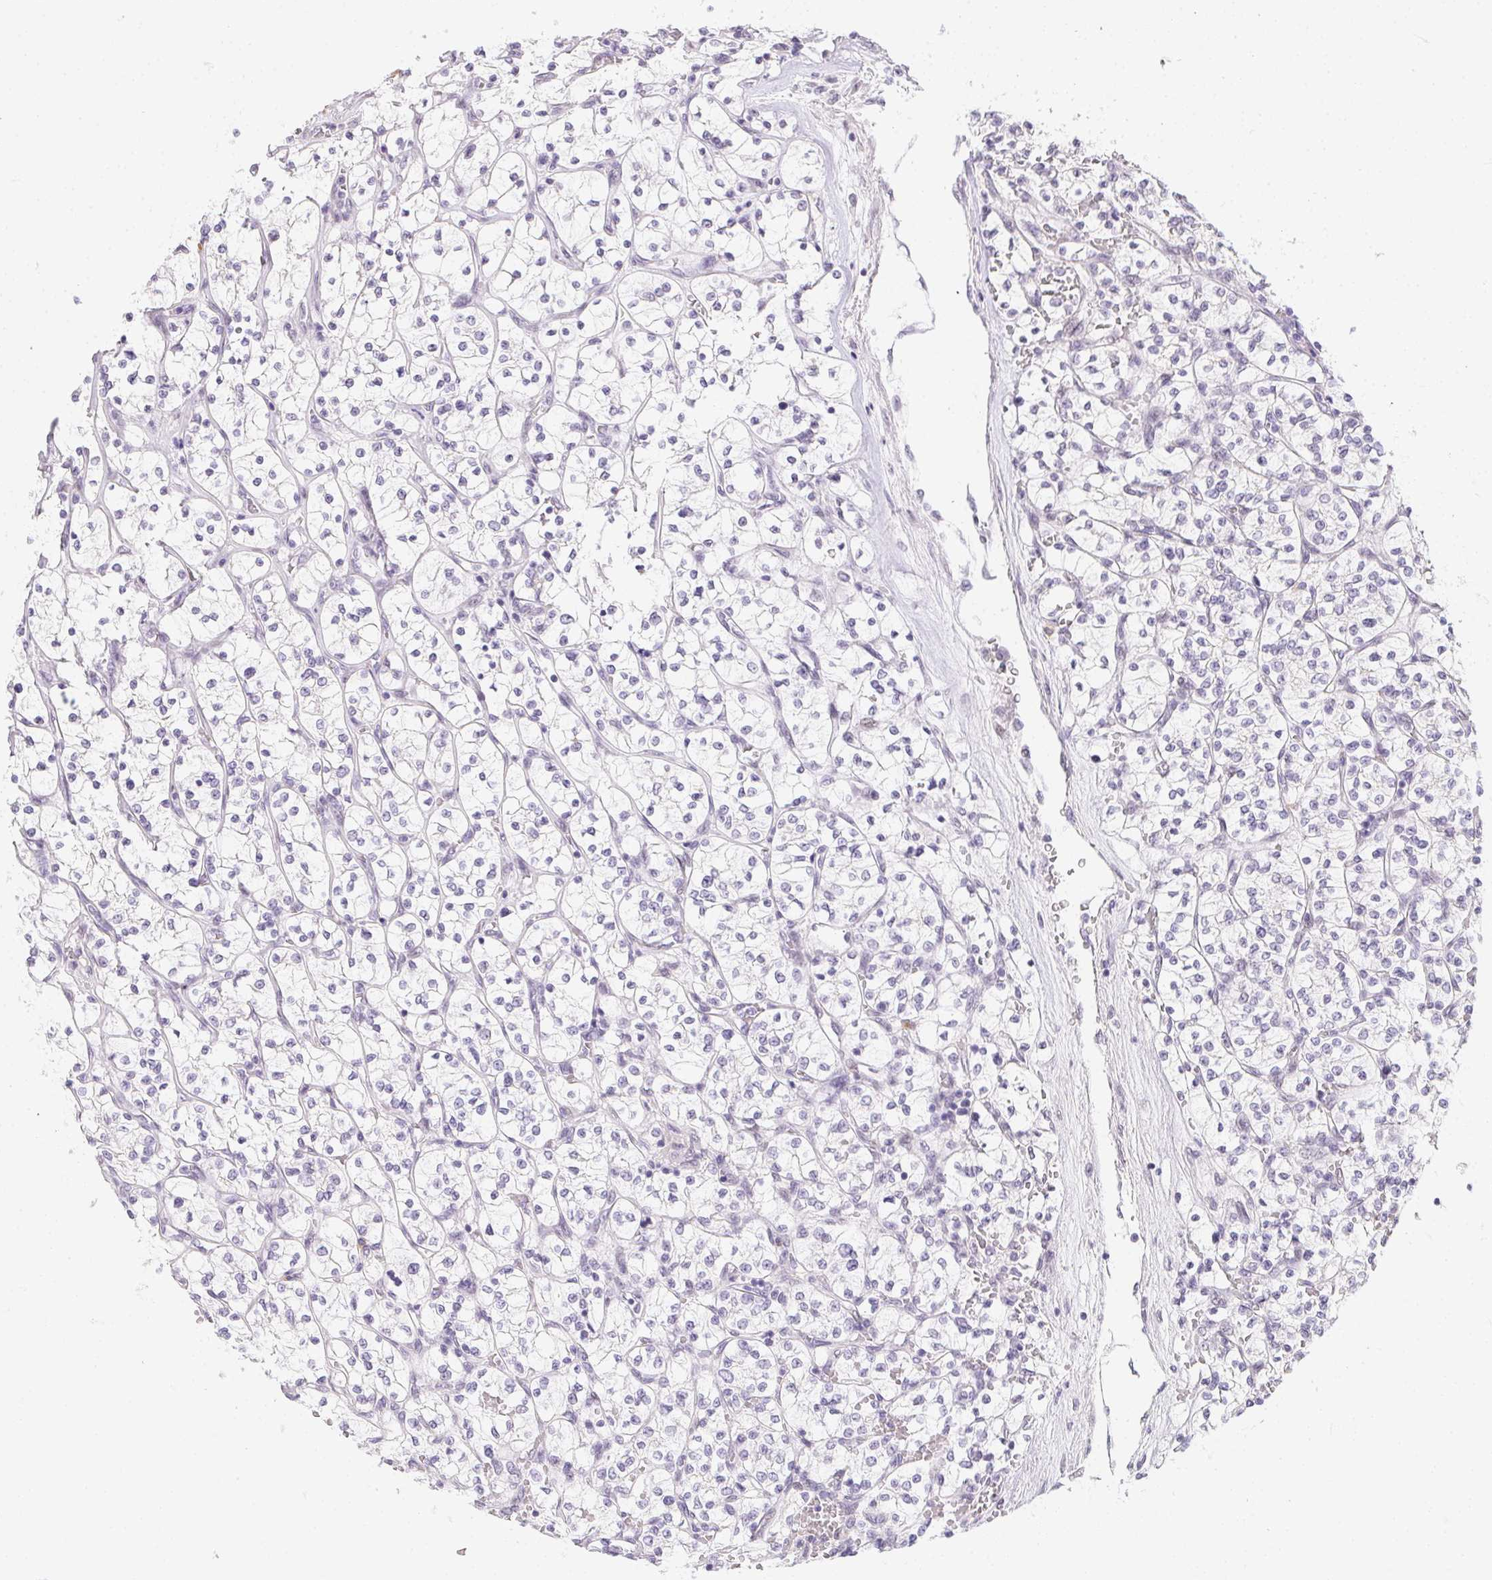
{"staining": {"intensity": "negative", "quantity": "none", "location": "none"}, "tissue": "renal cancer", "cell_type": "Tumor cells", "image_type": "cancer", "snomed": [{"axis": "morphology", "description": "Adenocarcinoma, NOS"}, {"axis": "topography", "description": "Kidney"}], "caption": "Histopathology image shows no protein expression in tumor cells of renal adenocarcinoma tissue.", "gene": "MORC1", "patient": {"sex": "female", "age": 64}}